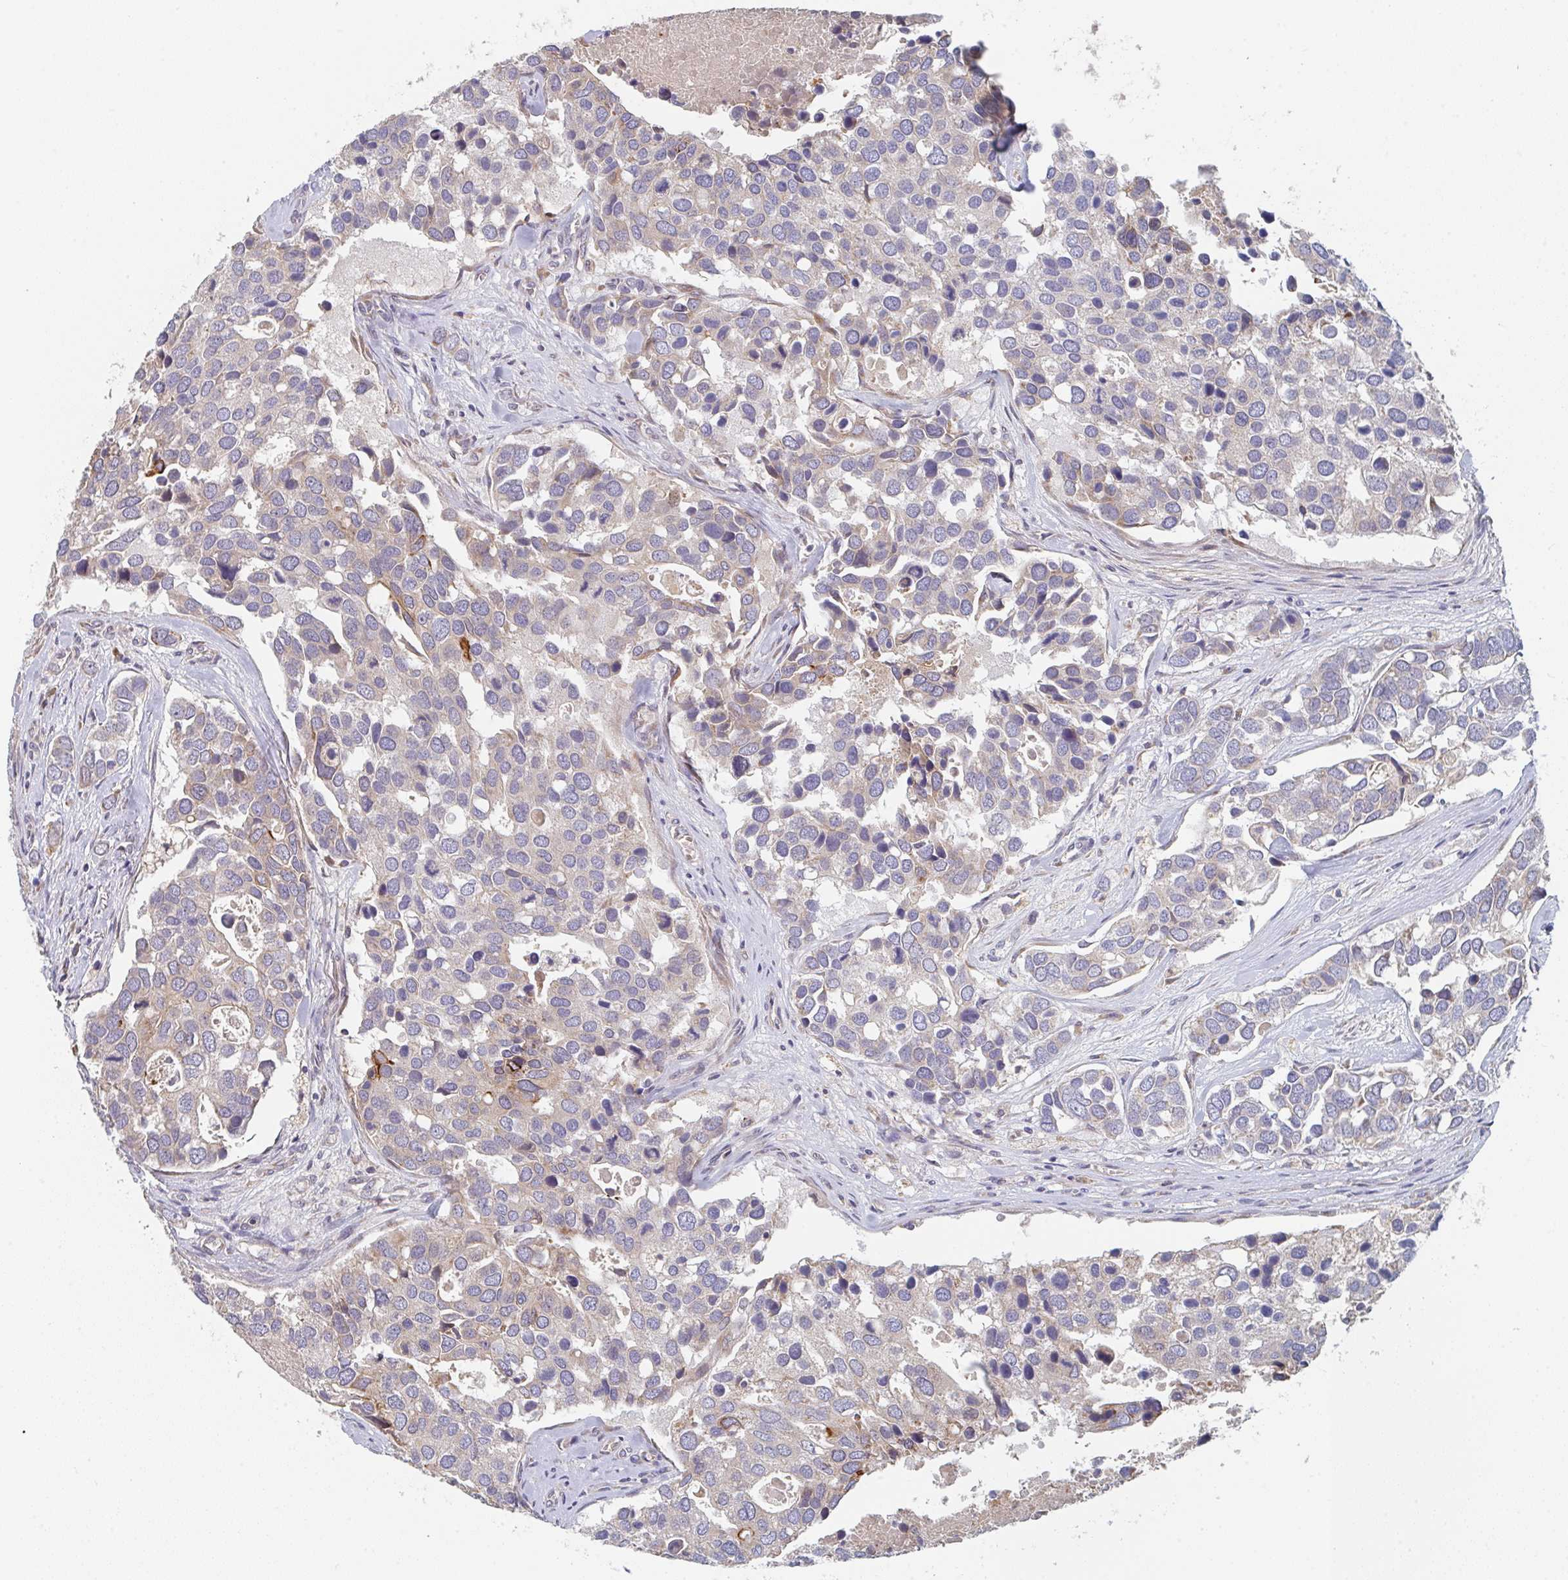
{"staining": {"intensity": "weak", "quantity": "<25%", "location": "cytoplasmic/membranous"}, "tissue": "breast cancer", "cell_type": "Tumor cells", "image_type": "cancer", "snomed": [{"axis": "morphology", "description": "Duct carcinoma"}, {"axis": "topography", "description": "Breast"}], "caption": "Tumor cells show no significant protein staining in breast invasive ductal carcinoma. The staining is performed using DAB brown chromogen with nuclei counter-stained in using hematoxylin.", "gene": "ELOVL1", "patient": {"sex": "female", "age": 83}}